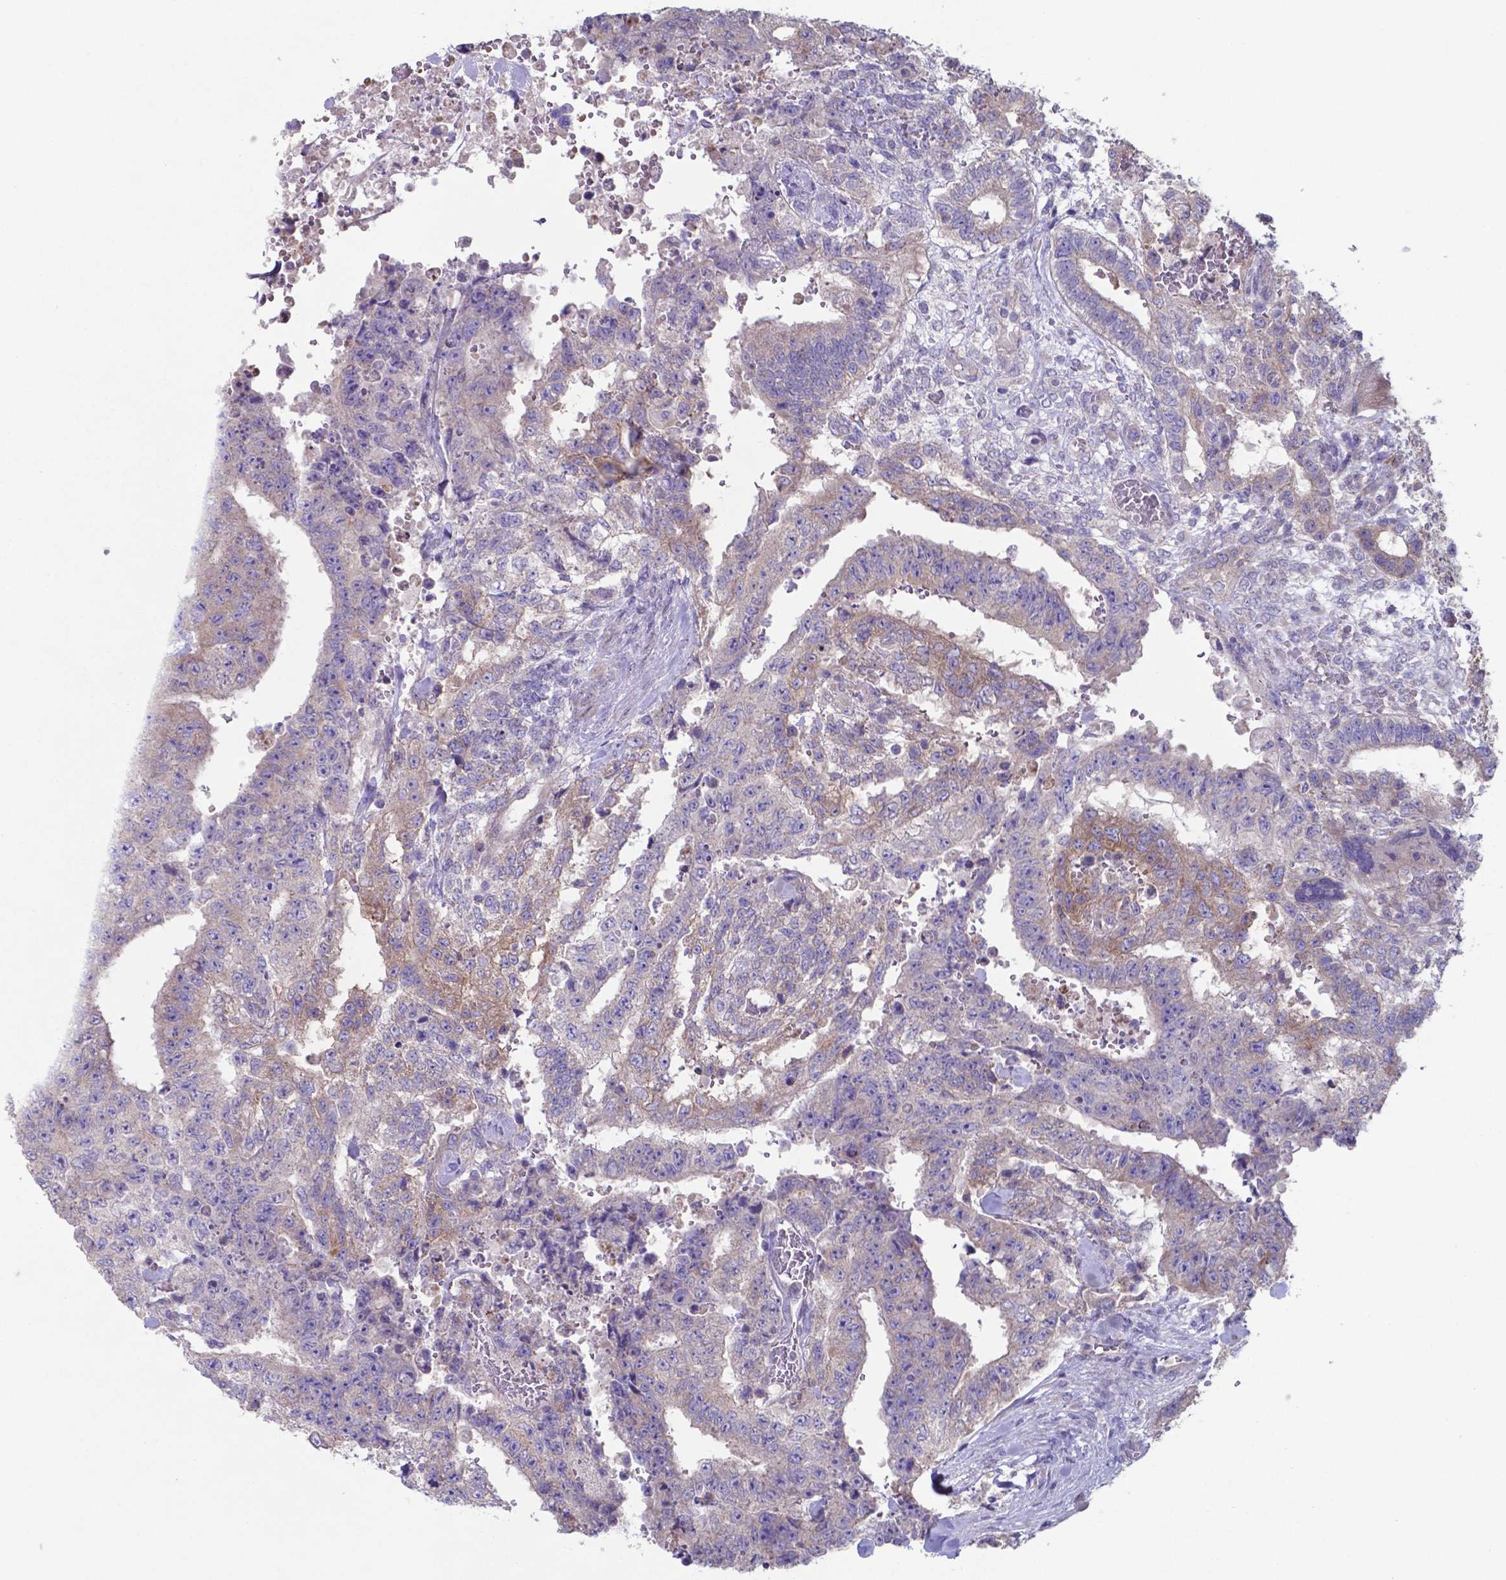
{"staining": {"intensity": "weak", "quantity": "25%-75%", "location": "cytoplasmic/membranous"}, "tissue": "testis cancer", "cell_type": "Tumor cells", "image_type": "cancer", "snomed": [{"axis": "morphology", "description": "Carcinoma, Embryonal, NOS"}, {"axis": "topography", "description": "Testis"}], "caption": "Immunohistochemical staining of human testis cancer shows low levels of weak cytoplasmic/membranous expression in about 25%-75% of tumor cells.", "gene": "TYRO3", "patient": {"sex": "male", "age": 24}}